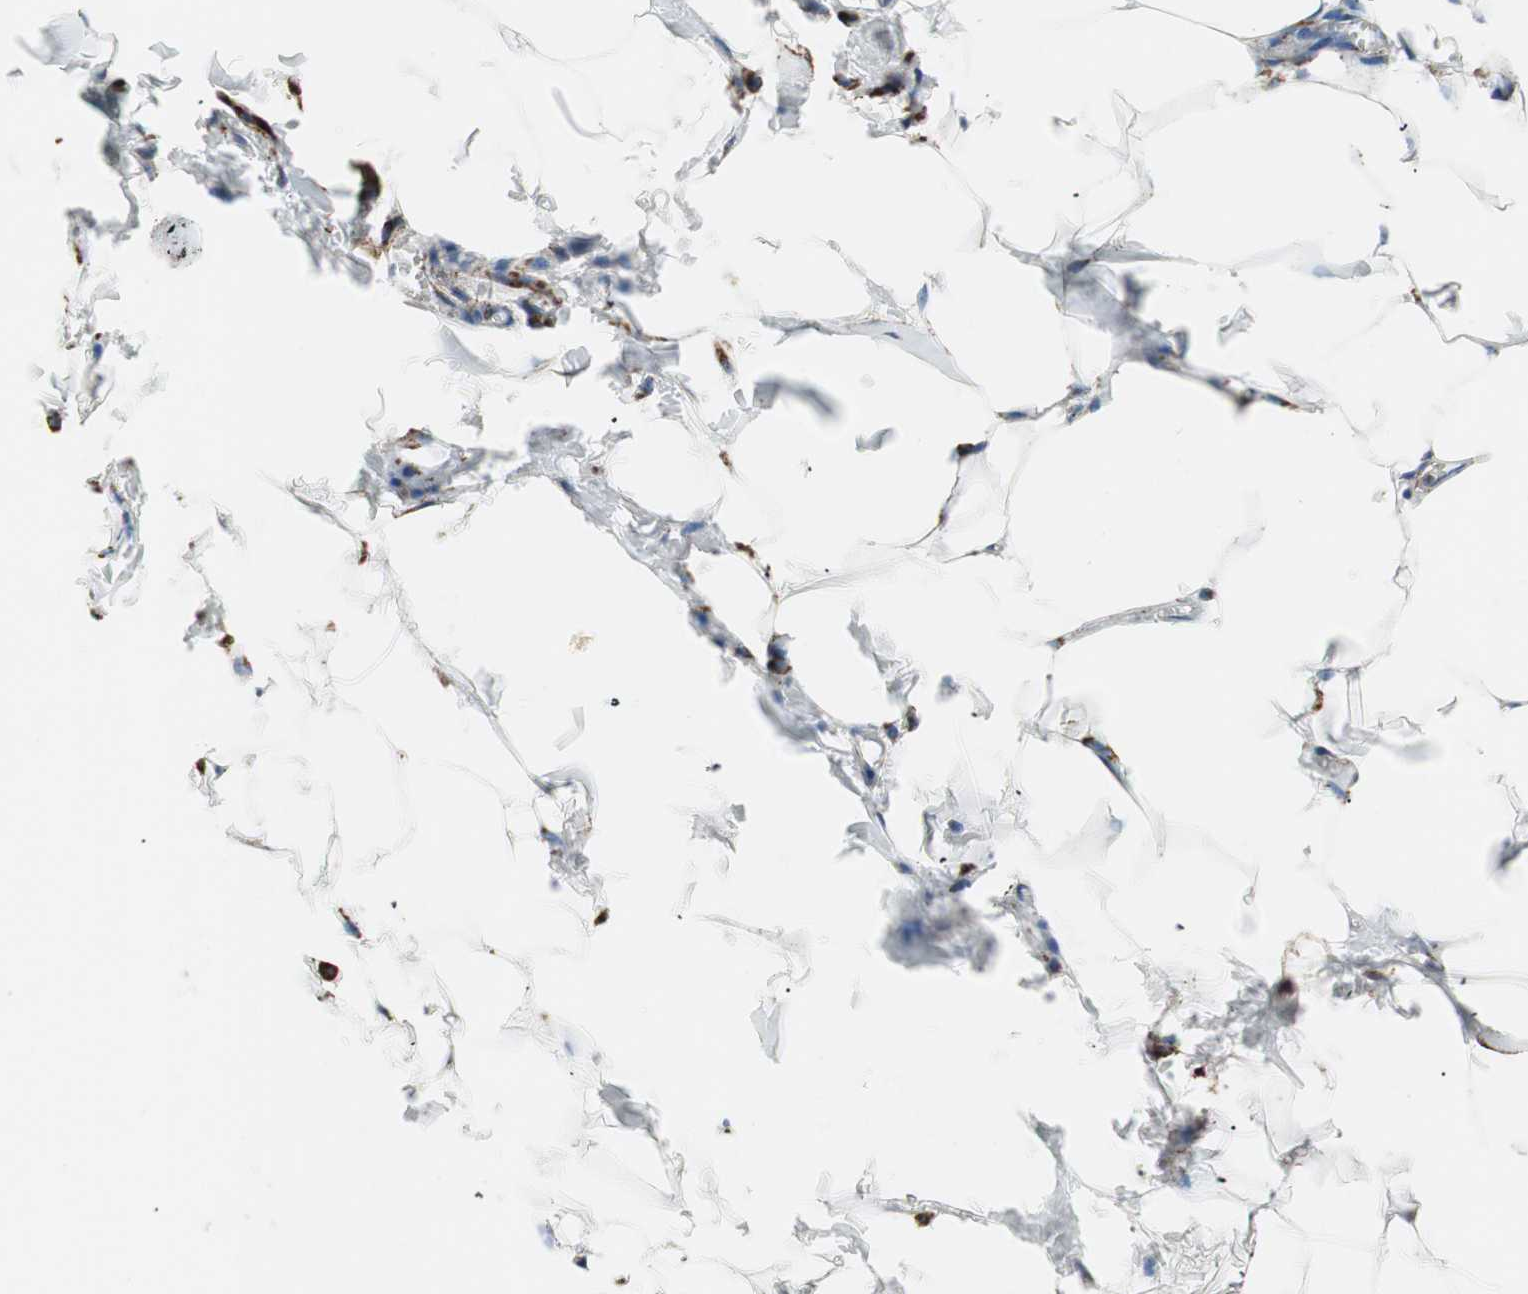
{"staining": {"intensity": "strong", "quantity": ">75%", "location": "cytoplasmic/membranous"}, "tissue": "adipose tissue", "cell_type": "Adipocytes", "image_type": "normal", "snomed": [{"axis": "morphology", "description": "Normal tissue, NOS"}, {"axis": "topography", "description": "Vascular tissue"}], "caption": "The micrograph reveals immunohistochemical staining of normal adipose tissue. There is strong cytoplasmic/membranous expression is seen in about >75% of adipocytes. Ihc stains the protein of interest in brown and the nuclei are stained blue.", "gene": "LAMP1", "patient": {"sex": "male", "age": 41}}